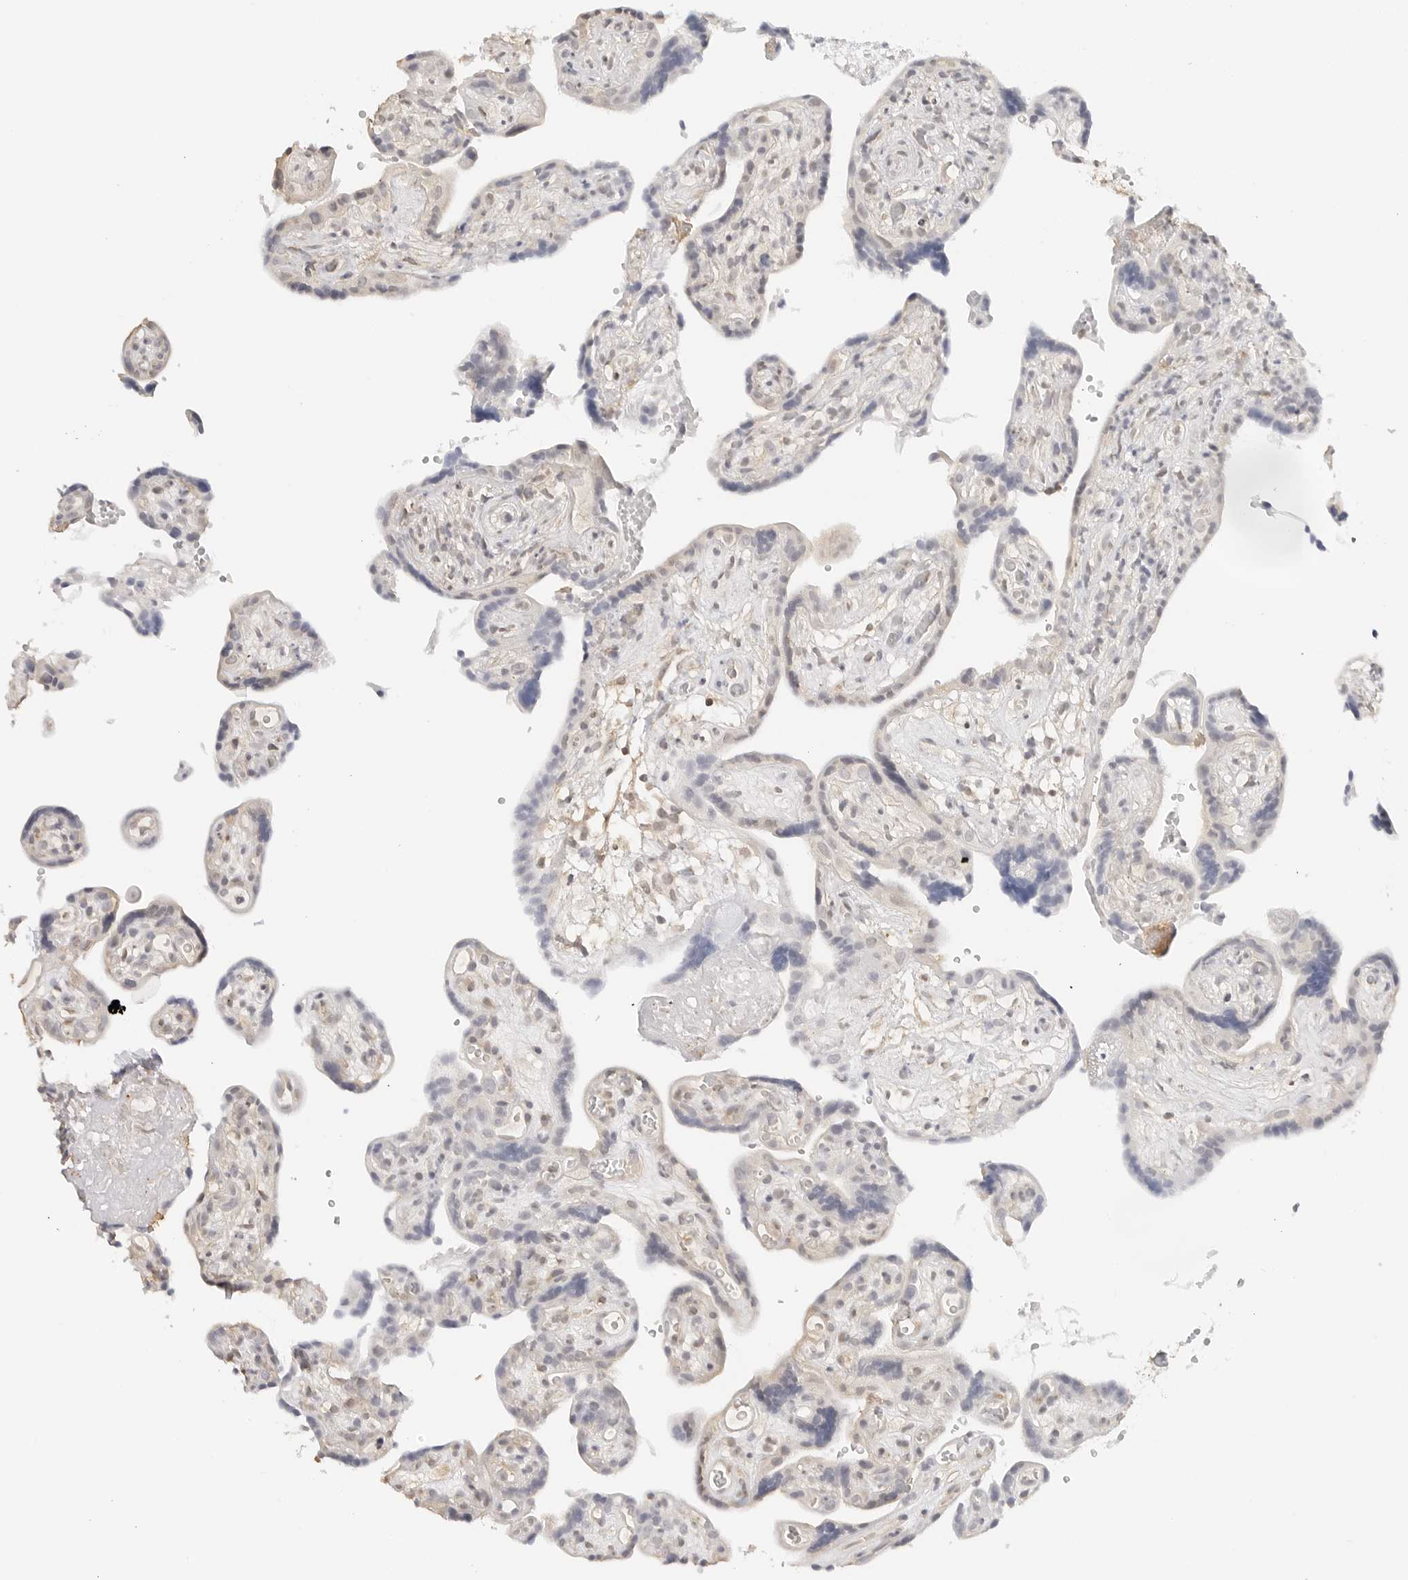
{"staining": {"intensity": "moderate", "quantity": "25%-75%", "location": "cytoplasmic/membranous"}, "tissue": "placenta", "cell_type": "Decidual cells", "image_type": "normal", "snomed": [{"axis": "morphology", "description": "Normal tissue, NOS"}, {"axis": "topography", "description": "Placenta"}], "caption": "IHC staining of unremarkable placenta, which demonstrates medium levels of moderate cytoplasmic/membranous staining in about 25%-75% of decidual cells indicating moderate cytoplasmic/membranous protein positivity. The staining was performed using DAB (3,3'-diaminobenzidine) (brown) for protein detection and nuclei were counterstained in hematoxylin (blue).", "gene": "PCDH19", "patient": {"sex": "female", "age": 30}}